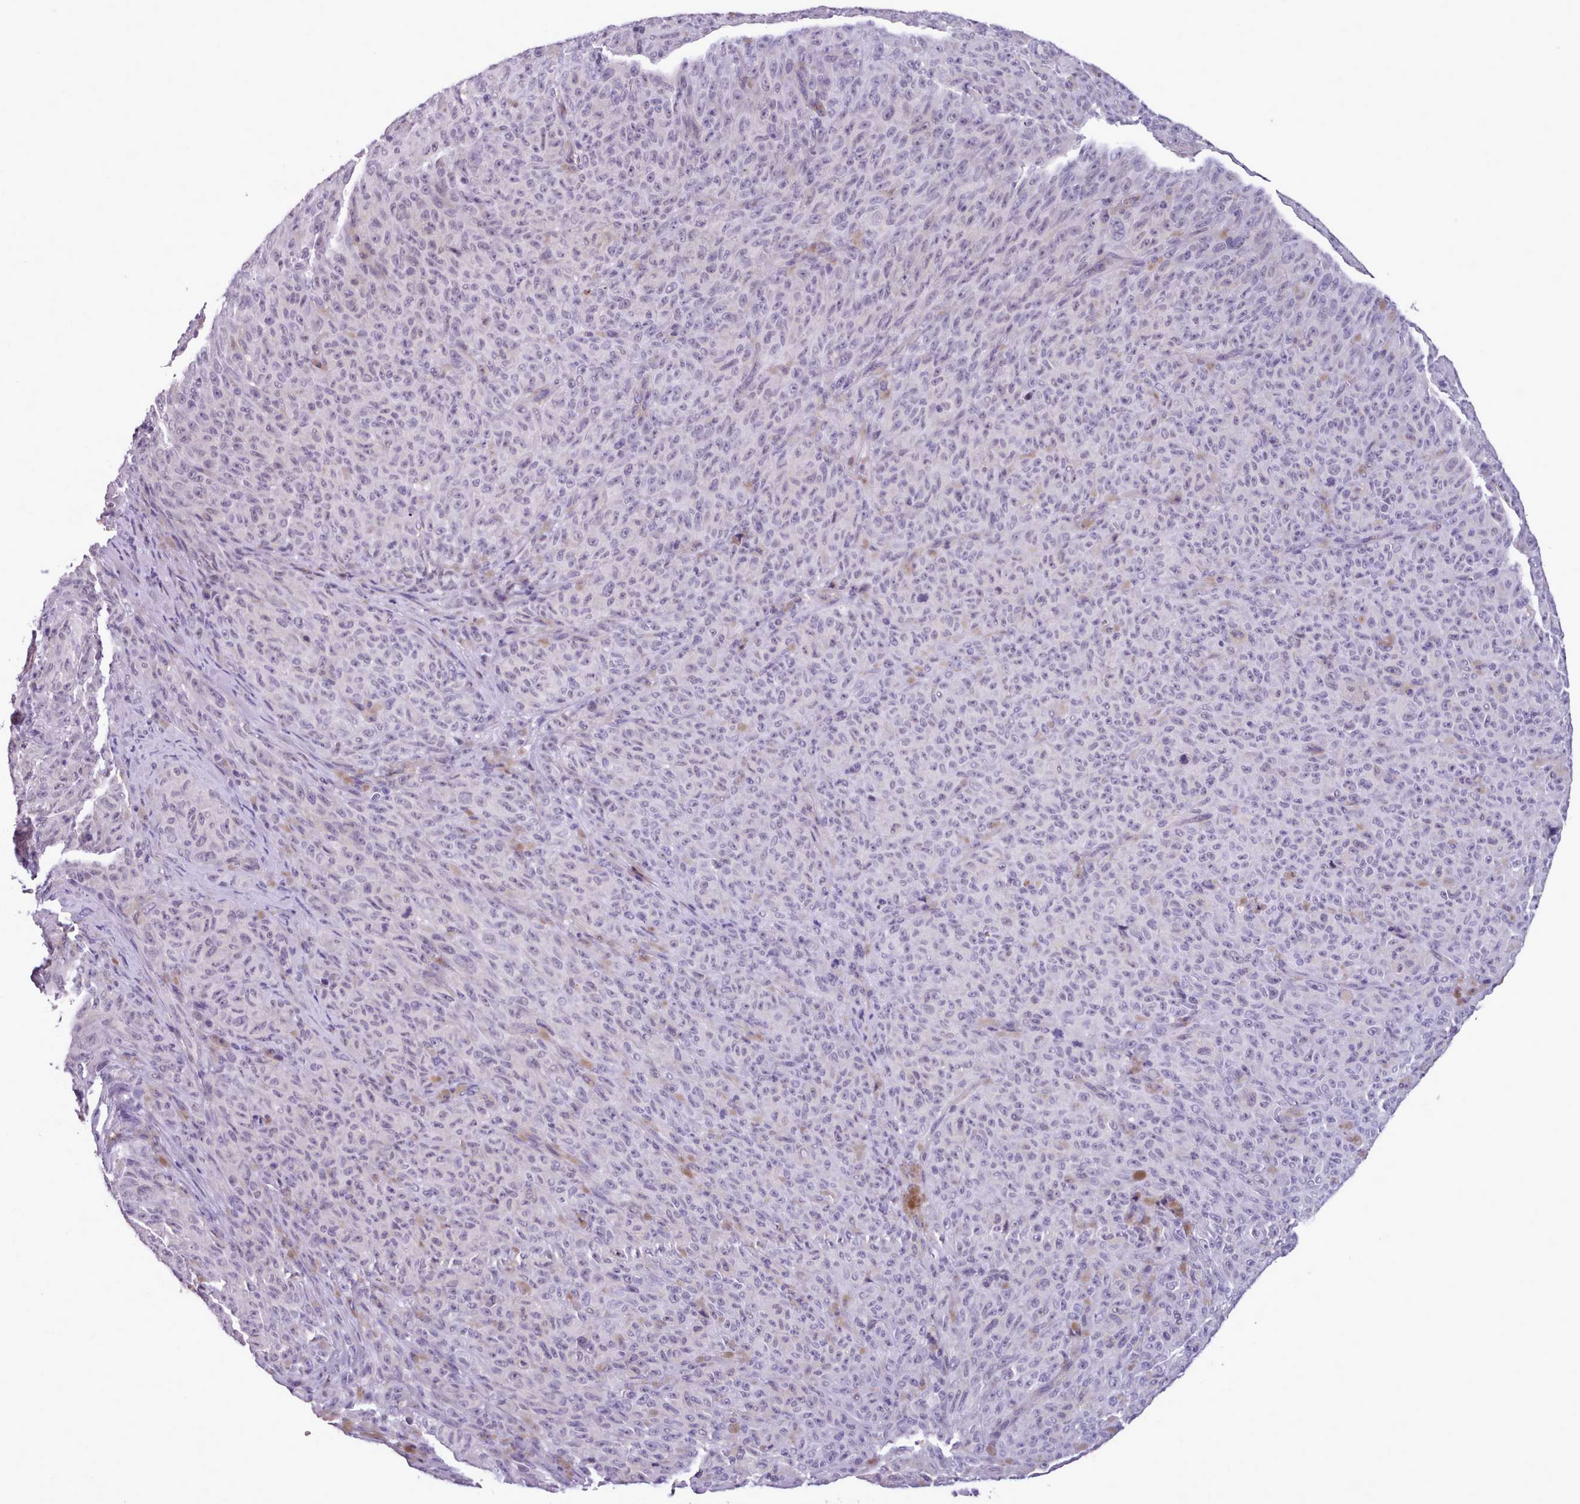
{"staining": {"intensity": "negative", "quantity": "none", "location": "none"}, "tissue": "melanoma", "cell_type": "Tumor cells", "image_type": "cancer", "snomed": [{"axis": "morphology", "description": "Malignant melanoma, NOS"}, {"axis": "topography", "description": "Skin"}], "caption": "DAB immunohistochemical staining of human malignant melanoma demonstrates no significant positivity in tumor cells. (DAB IHC, high magnification).", "gene": "KCTD16", "patient": {"sex": "female", "age": 82}}